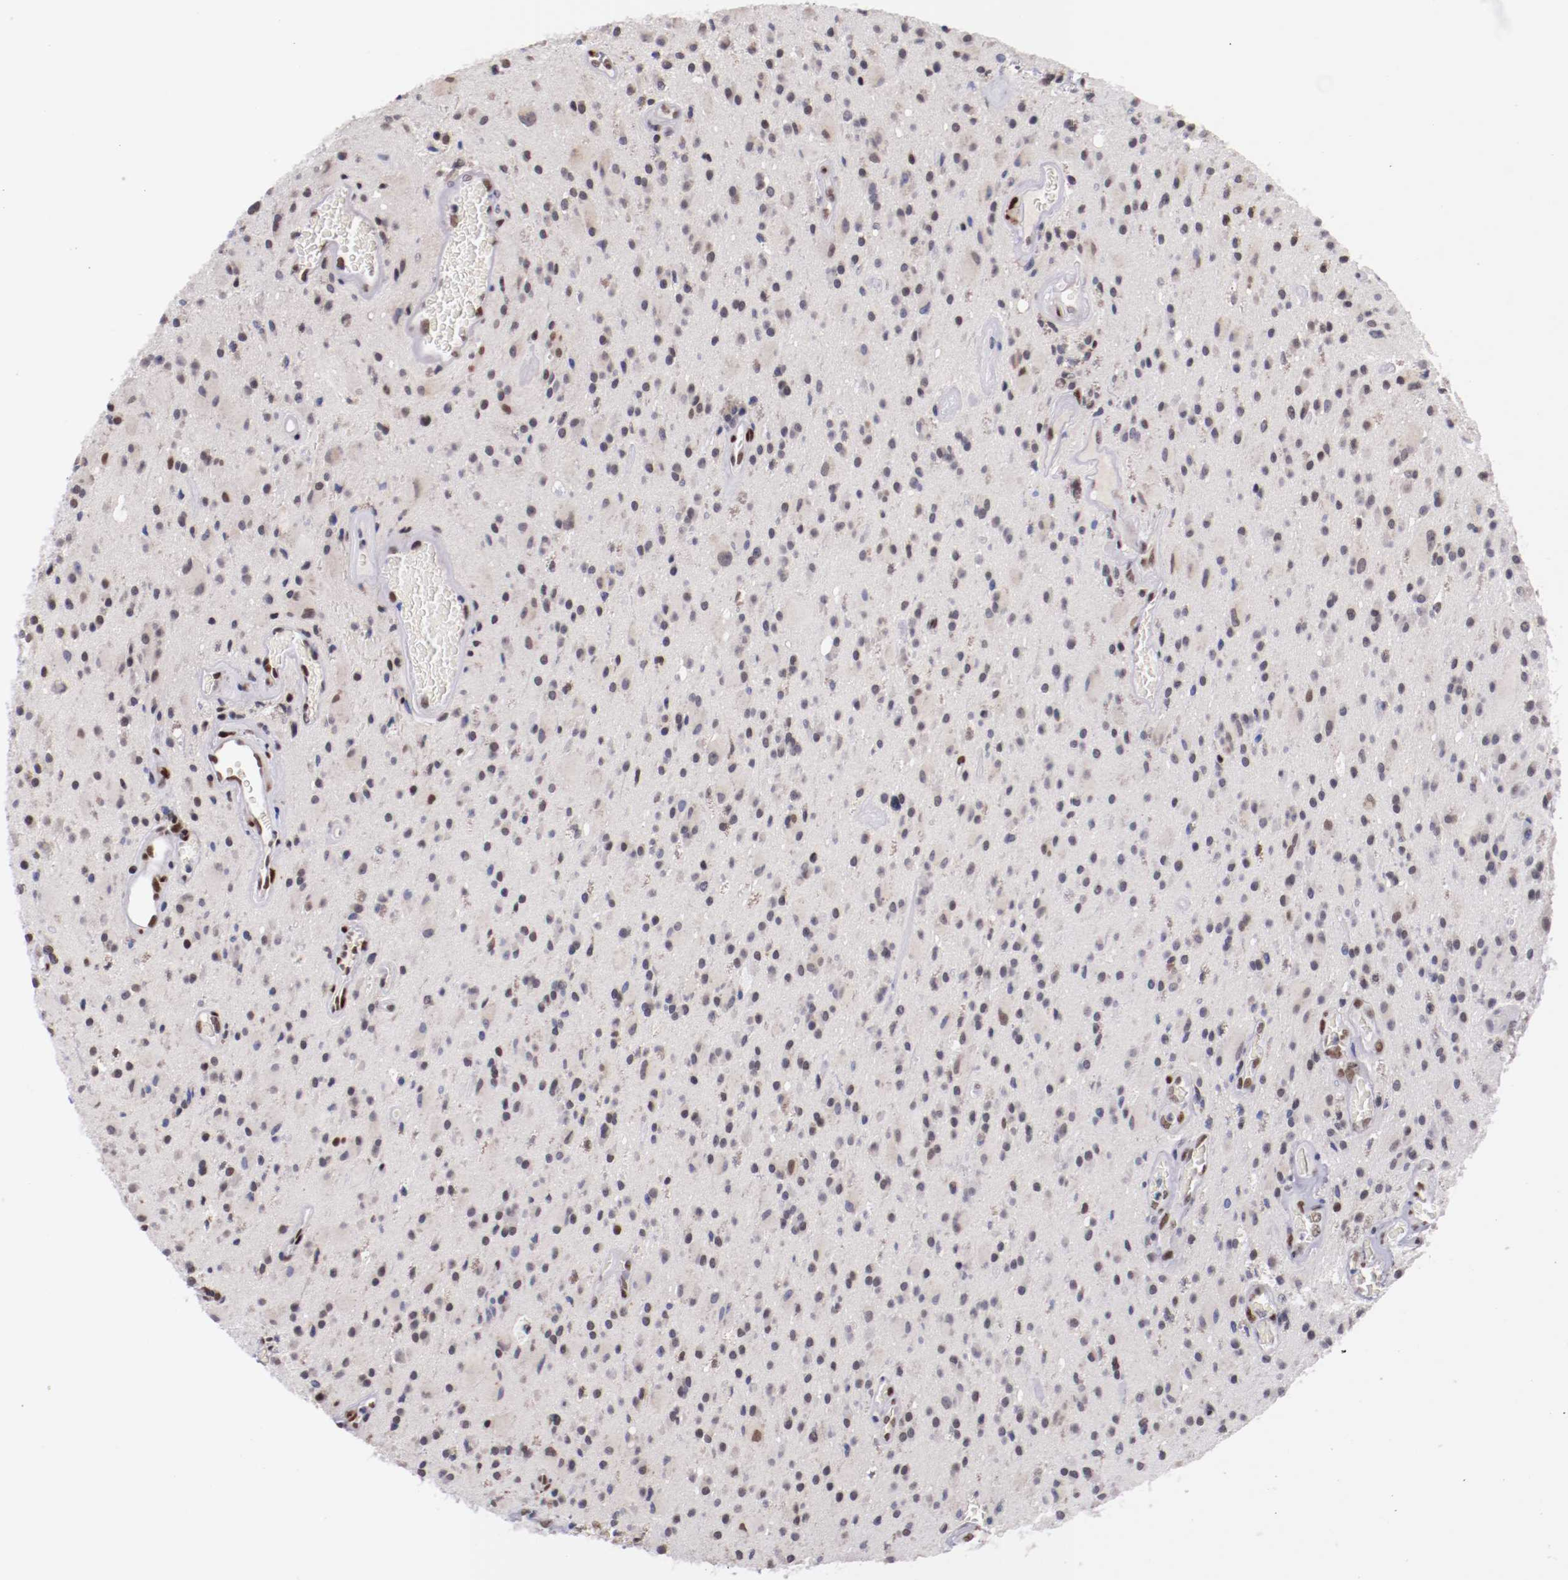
{"staining": {"intensity": "weak", "quantity": "<25%", "location": "nuclear"}, "tissue": "glioma", "cell_type": "Tumor cells", "image_type": "cancer", "snomed": [{"axis": "morphology", "description": "Glioma, malignant, Low grade"}, {"axis": "topography", "description": "Brain"}], "caption": "High power microscopy photomicrograph of an IHC photomicrograph of malignant low-grade glioma, revealing no significant staining in tumor cells. (DAB (3,3'-diaminobenzidine) immunohistochemistry (IHC) with hematoxylin counter stain).", "gene": "SRF", "patient": {"sex": "male", "age": 58}}